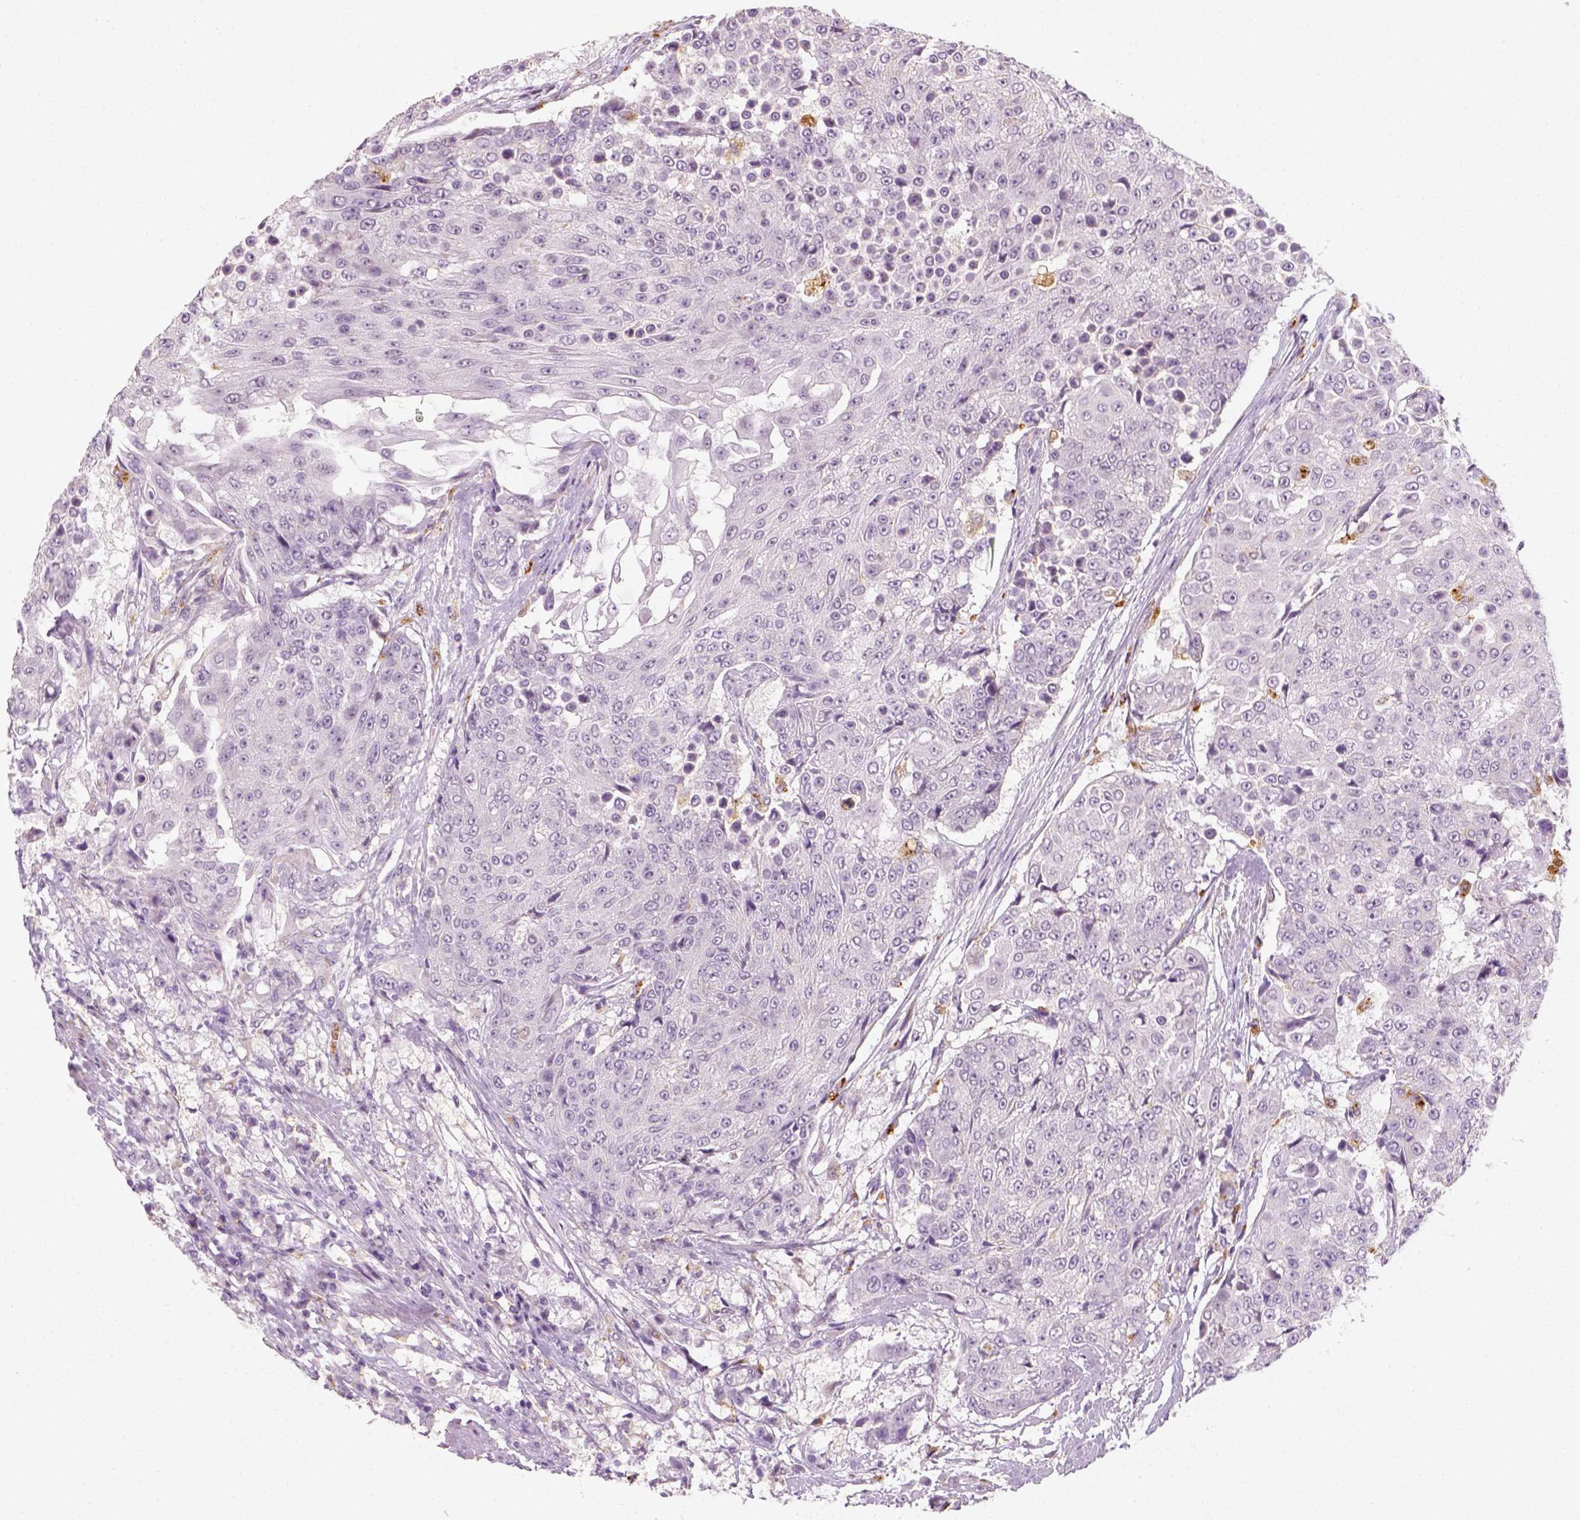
{"staining": {"intensity": "negative", "quantity": "none", "location": "none"}, "tissue": "urothelial cancer", "cell_type": "Tumor cells", "image_type": "cancer", "snomed": [{"axis": "morphology", "description": "Urothelial carcinoma, High grade"}, {"axis": "topography", "description": "Urinary bladder"}], "caption": "This is an immunohistochemistry (IHC) image of human high-grade urothelial carcinoma. There is no expression in tumor cells.", "gene": "FAM163B", "patient": {"sex": "female", "age": 63}}